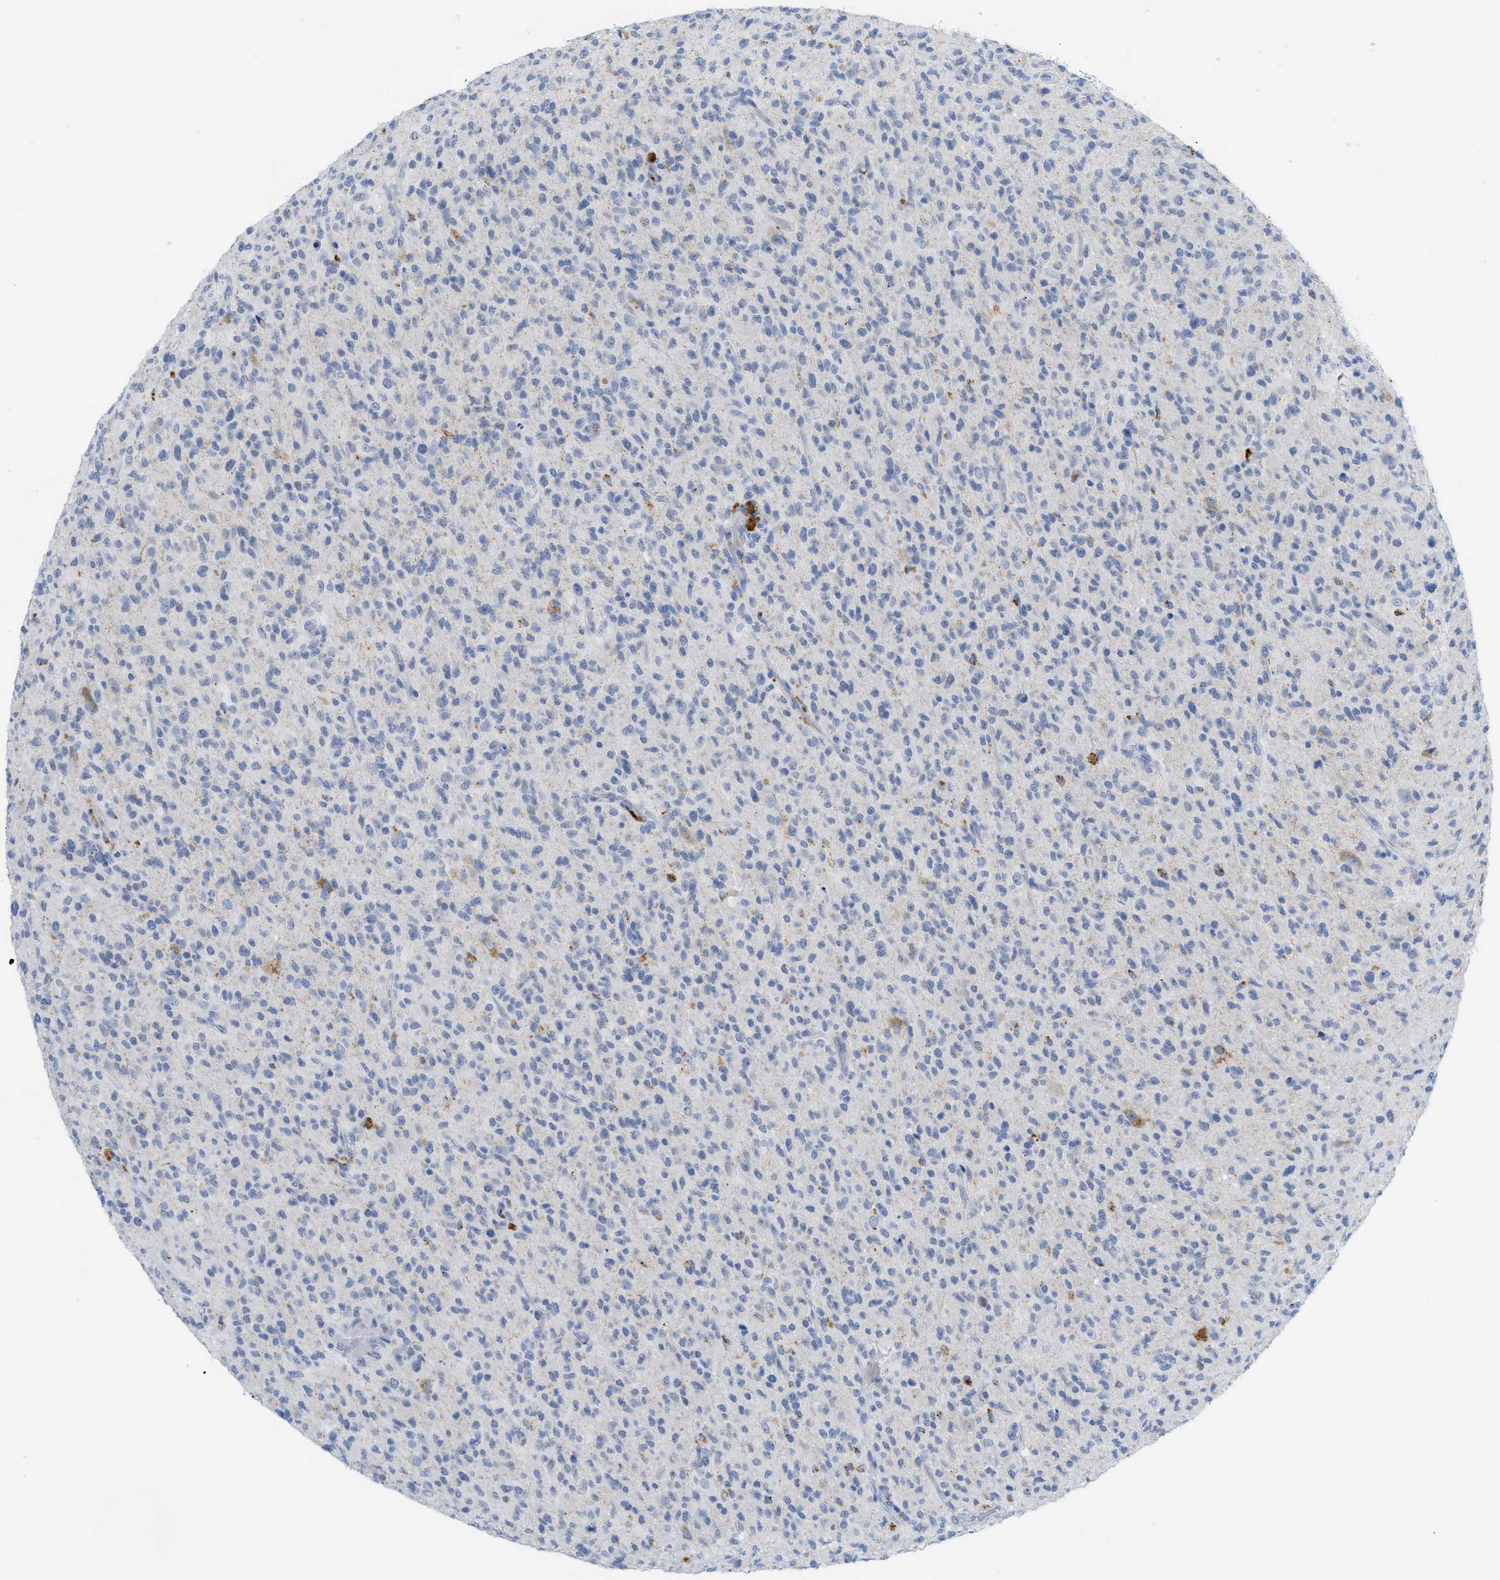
{"staining": {"intensity": "negative", "quantity": "none", "location": "none"}, "tissue": "glioma", "cell_type": "Tumor cells", "image_type": "cancer", "snomed": [{"axis": "morphology", "description": "Glioma, malignant, High grade"}, {"axis": "topography", "description": "Brain"}], "caption": "Immunohistochemical staining of malignant glioma (high-grade) displays no significant positivity in tumor cells.", "gene": "WDR4", "patient": {"sex": "male", "age": 71}}